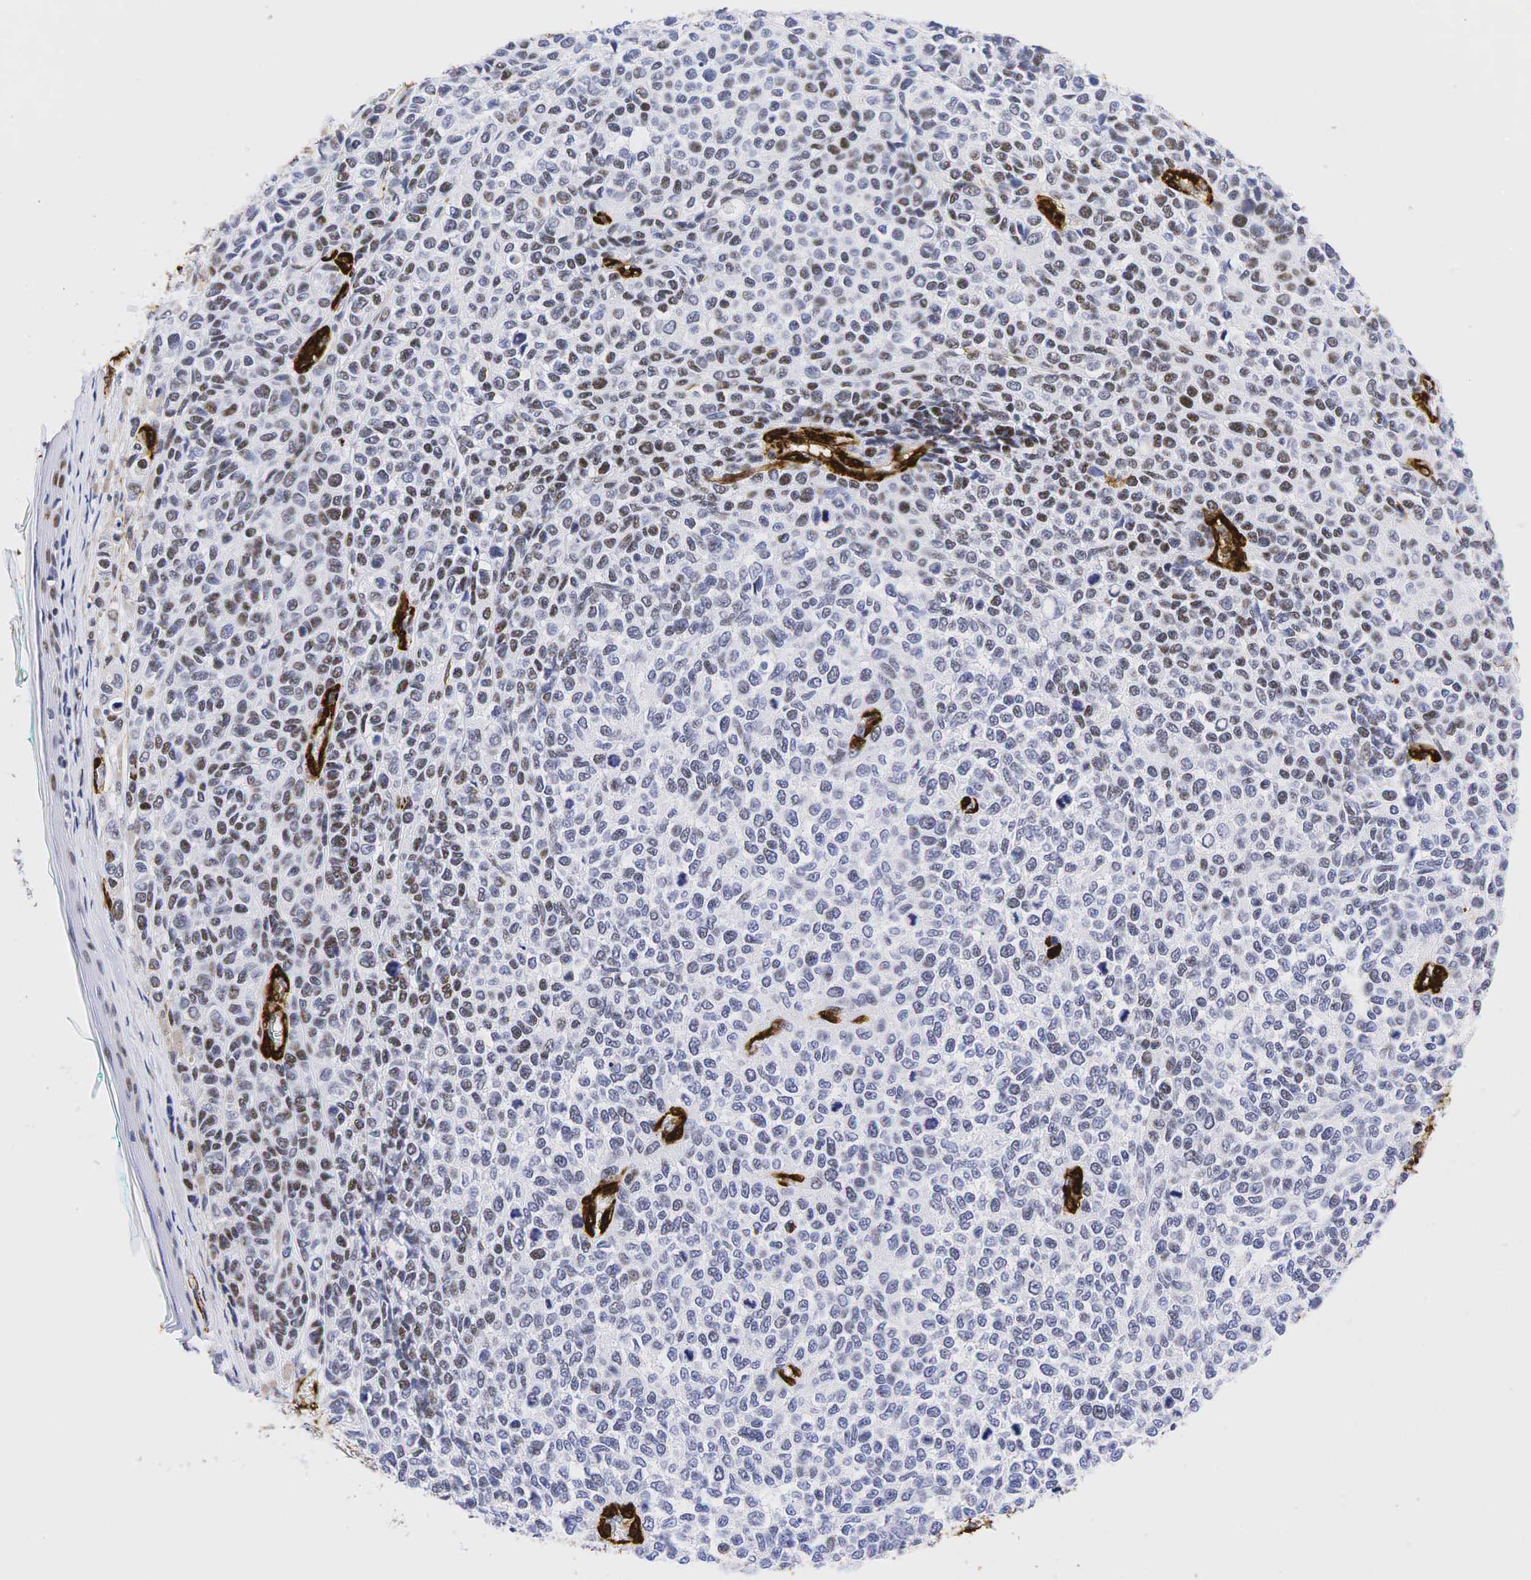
{"staining": {"intensity": "moderate", "quantity": "<25%", "location": "nuclear"}, "tissue": "melanoma", "cell_type": "Tumor cells", "image_type": "cancer", "snomed": [{"axis": "morphology", "description": "Malignant melanoma, NOS"}, {"axis": "topography", "description": "Skin"}], "caption": "Human melanoma stained for a protein (brown) demonstrates moderate nuclear positive positivity in approximately <25% of tumor cells.", "gene": "ACTA2", "patient": {"sex": "female", "age": 85}}